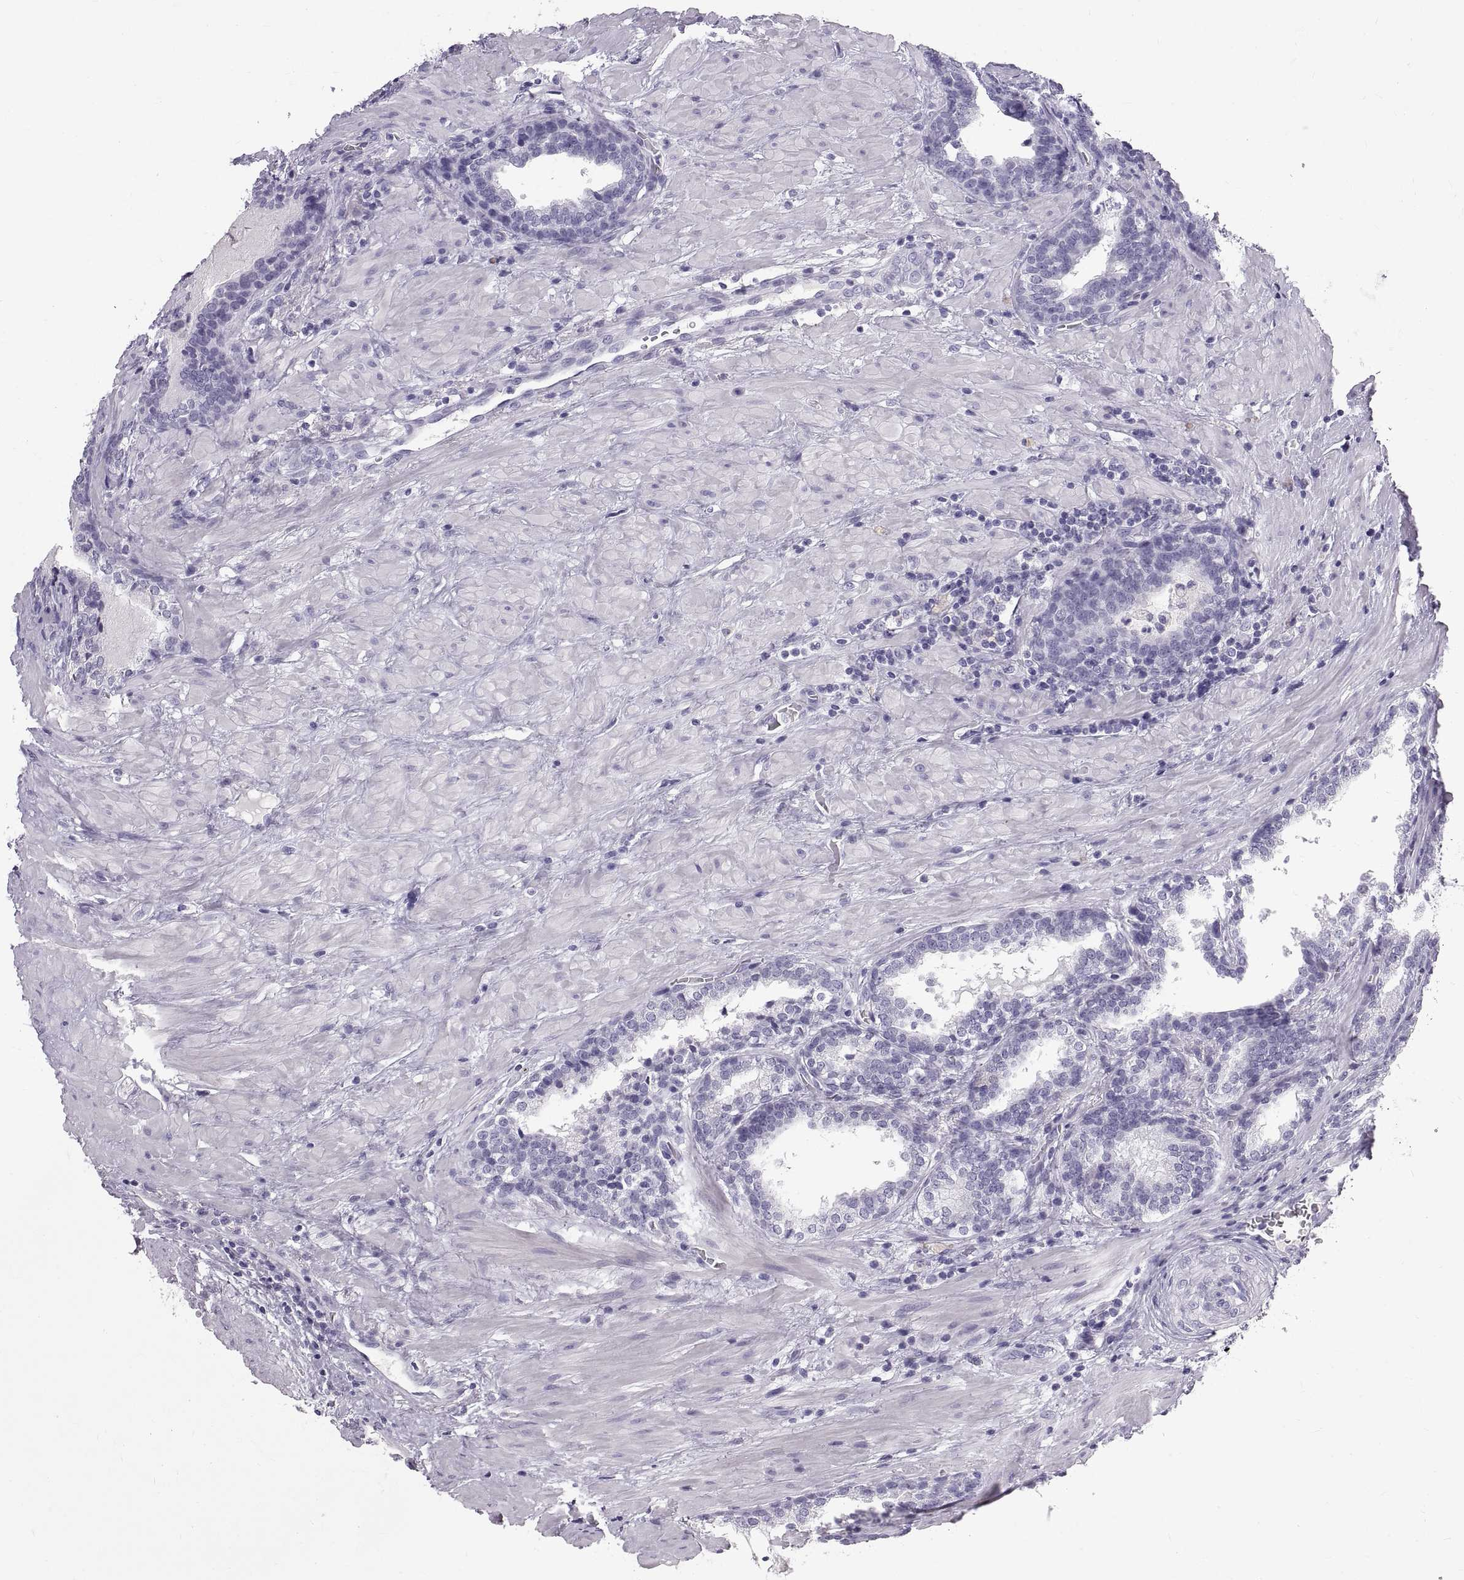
{"staining": {"intensity": "negative", "quantity": "none", "location": "none"}, "tissue": "prostate cancer", "cell_type": "Tumor cells", "image_type": "cancer", "snomed": [{"axis": "morphology", "description": "Adenocarcinoma, NOS"}, {"axis": "topography", "description": "Prostate and seminal vesicle, NOS"}], "caption": "Prostate adenocarcinoma stained for a protein using immunohistochemistry demonstrates no expression tumor cells.", "gene": "WFDC8", "patient": {"sex": "male", "age": 63}}